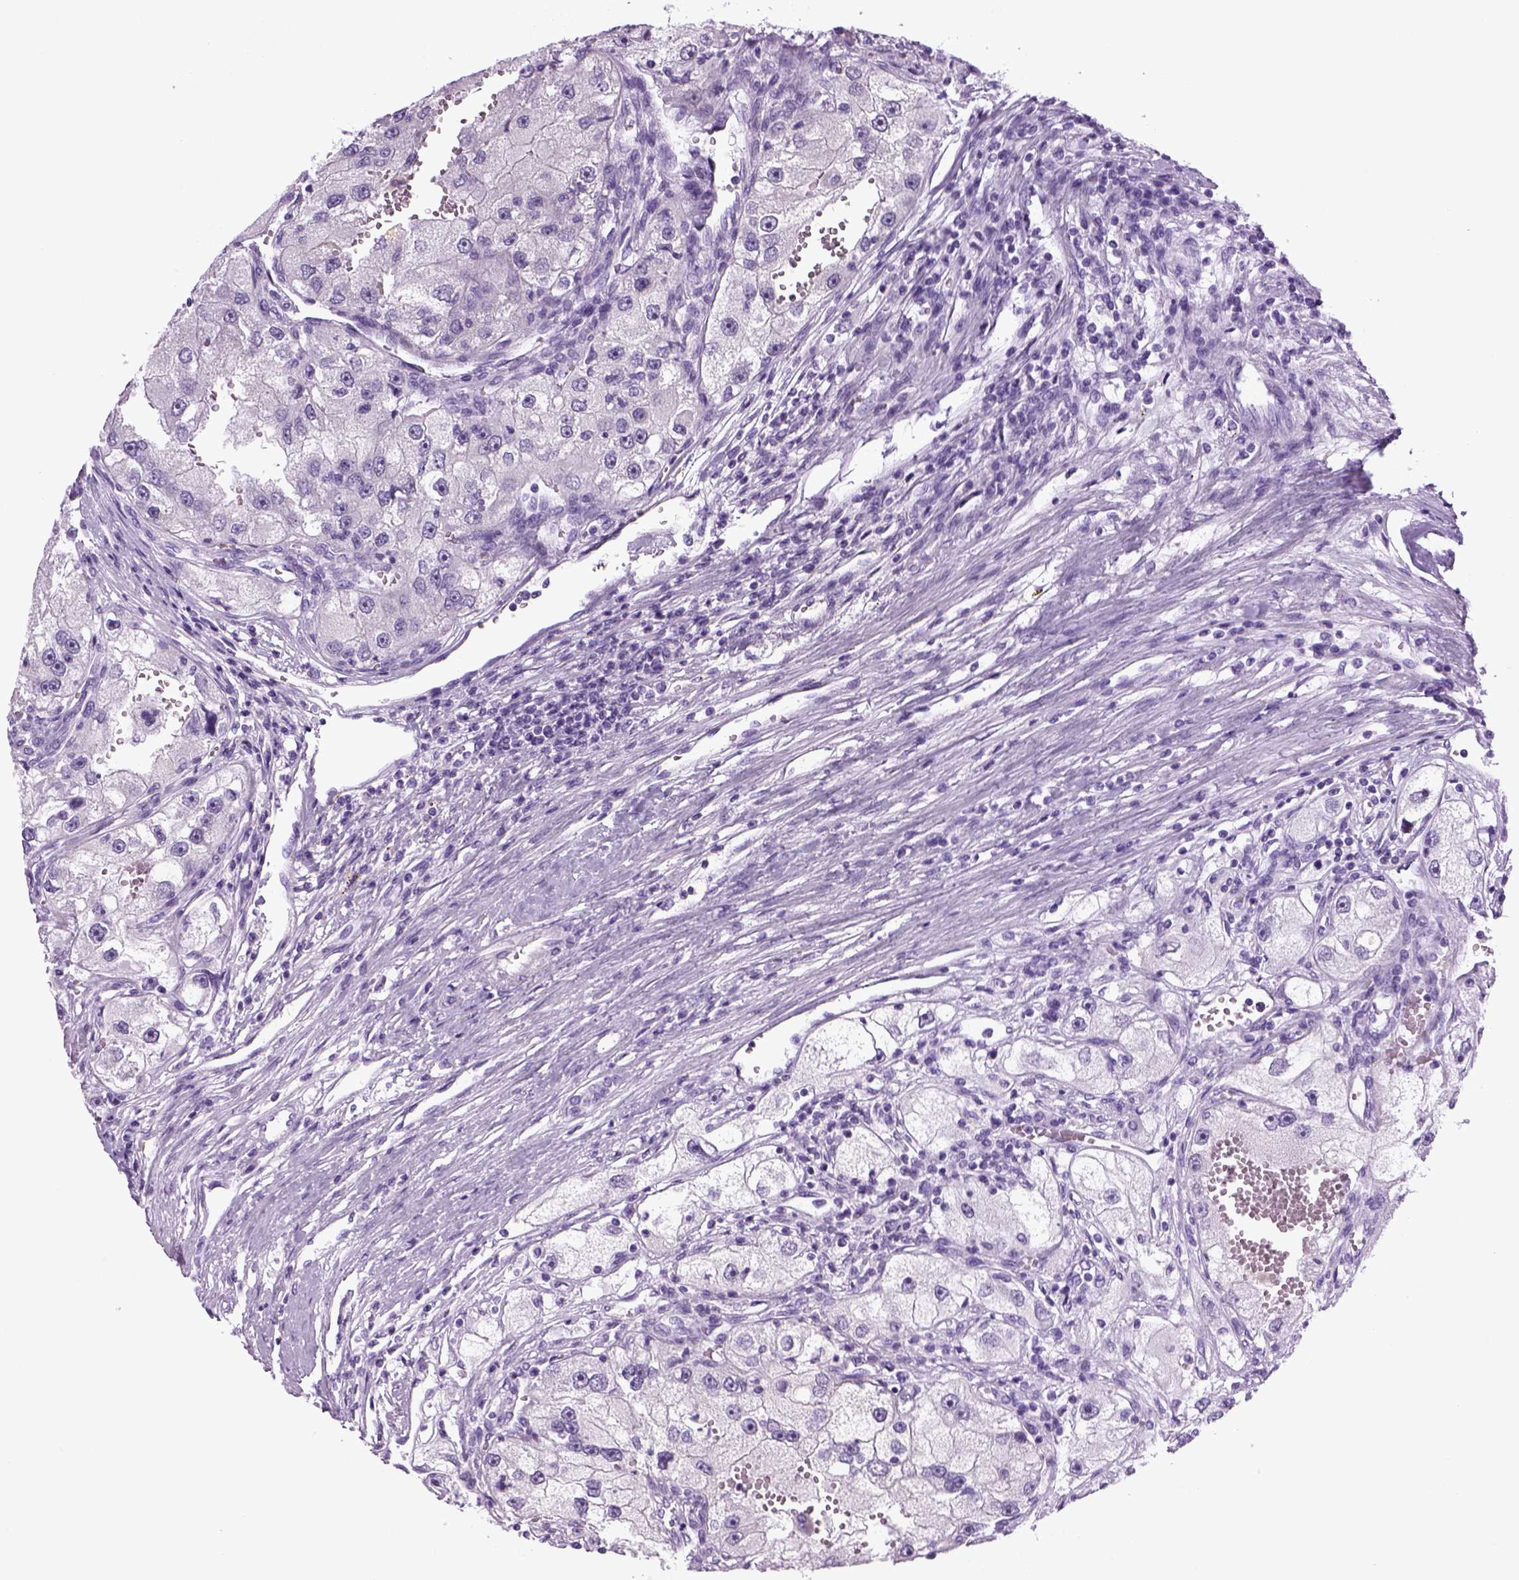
{"staining": {"intensity": "negative", "quantity": "none", "location": "none"}, "tissue": "renal cancer", "cell_type": "Tumor cells", "image_type": "cancer", "snomed": [{"axis": "morphology", "description": "Adenocarcinoma, NOS"}, {"axis": "topography", "description": "Kidney"}], "caption": "Renal adenocarcinoma stained for a protein using IHC displays no positivity tumor cells.", "gene": "HMCN2", "patient": {"sex": "male", "age": 63}}